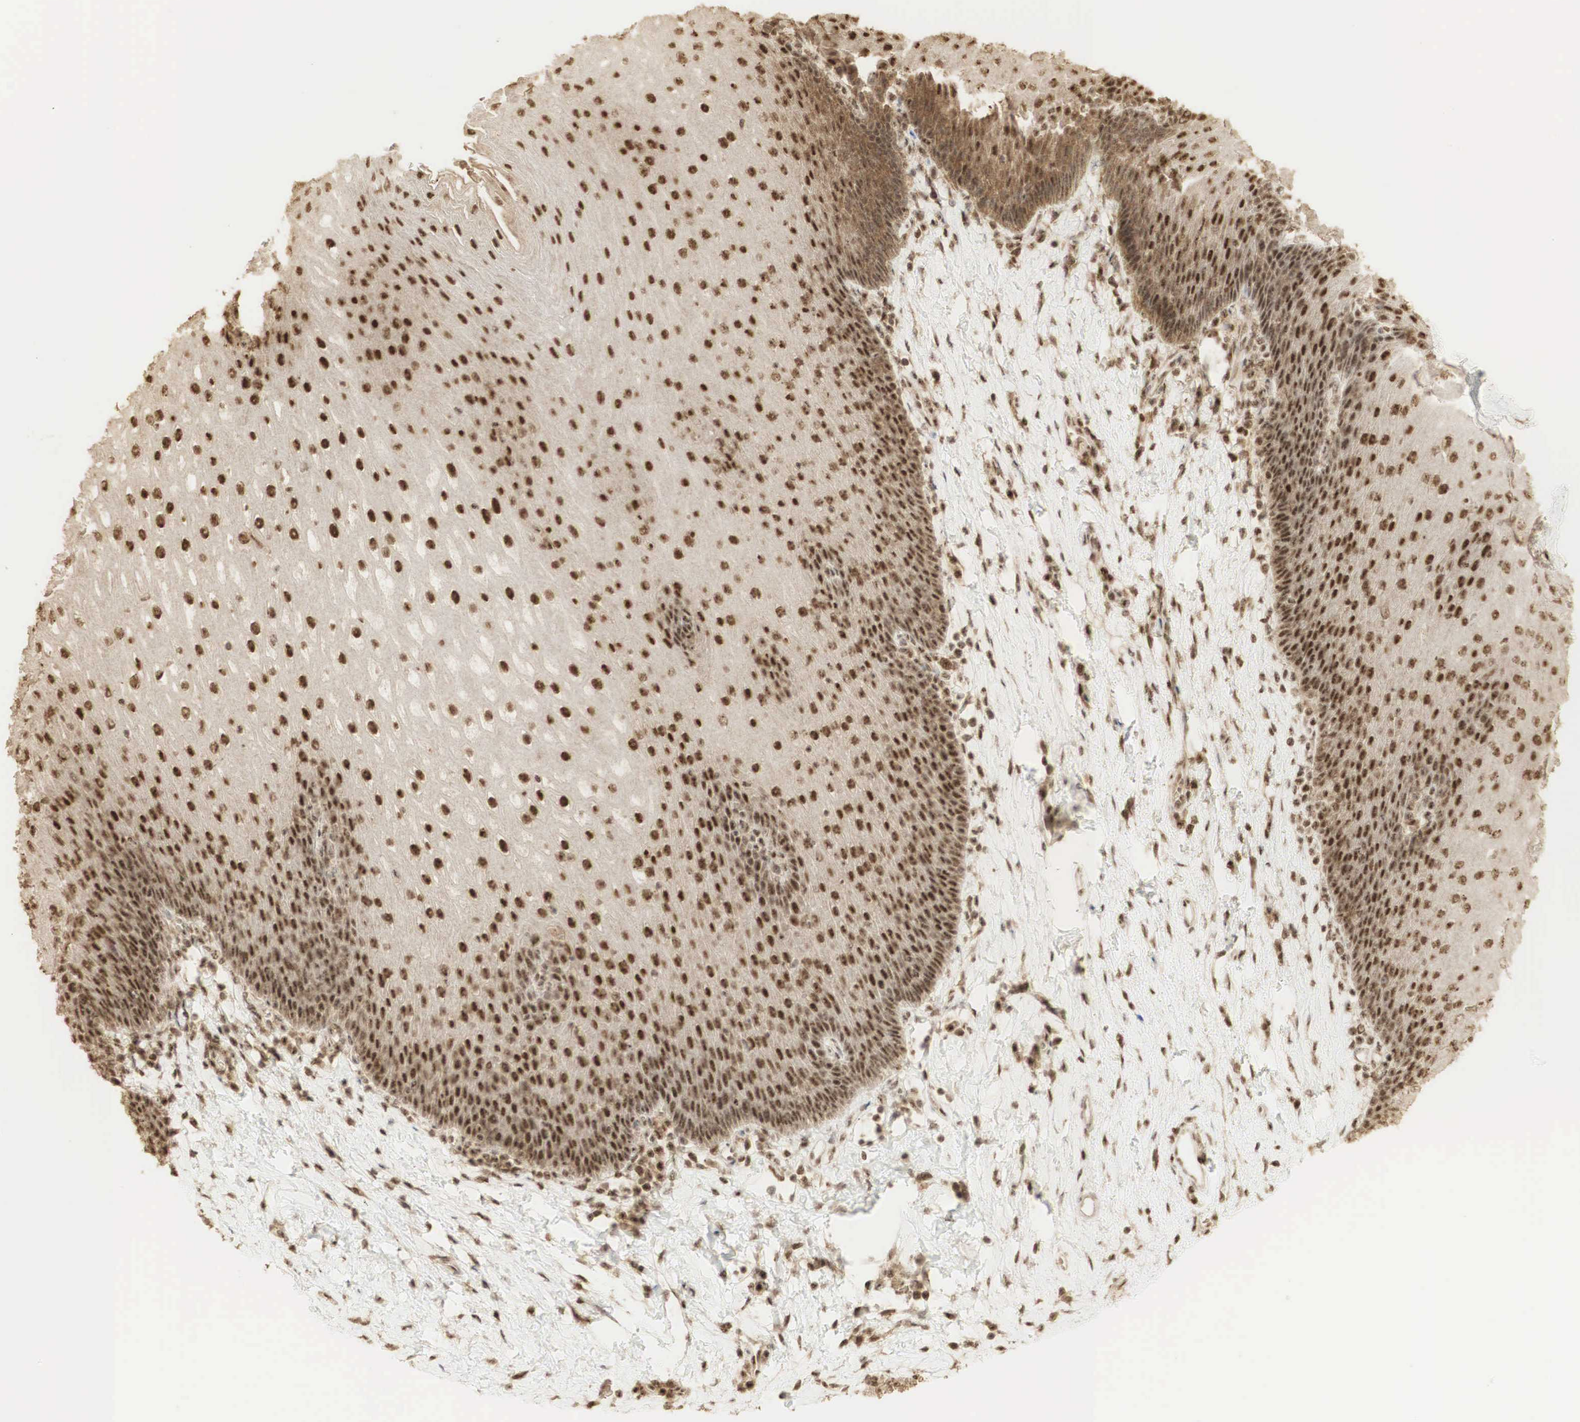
{"staining": {"intensity": "strong", "quantity": ">75%", "location": "cytoplasmic/membranous,nuclear"}, "tissue": "esophagus", "cell_type": "Squamous epithelial cells", "image_type": "normal", "snomed": [{"axis": "morphology", "description": "Normal tissue, NOS"}, {"axis": "topography", "description": "Esophagus"}], "caption": "Esophagus stained with DAB IHC displays high levels of strong cytoplasmic/membranous,nuclear staining in approximately >75% of squamous epithelial cells.", "gene": "RNF113A", "patient": {"sex": "female", "age": 61}}